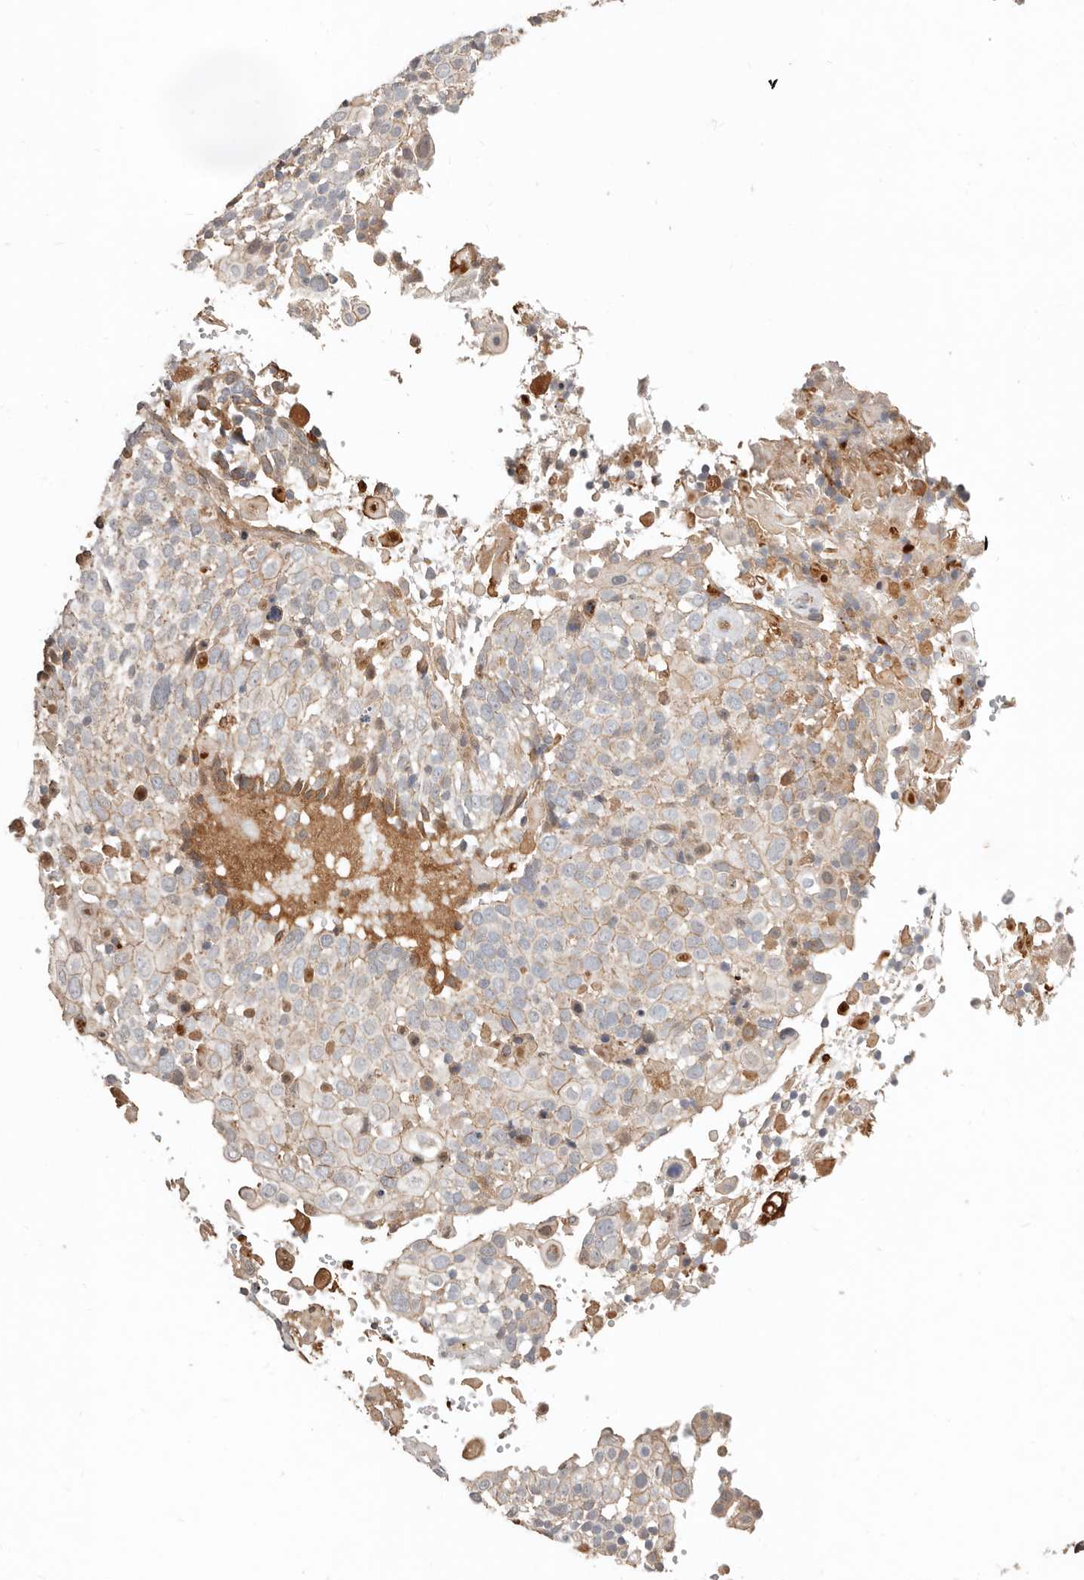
{"staining": {"intensity": "weak", "quantity": "25%-75%", "location": "cytoplasmic/membranous"}, "tissue": "cervical cancer", "cell_type": "Tumor cells", "image_type": "cancer", "snomed": [{"axis": "morphology", "description": "Squamous cell carcinoma, NOS"}, {"axis": "topography", "description": "Cervix"}], "caption": "Squamous cell carcinoma (cervical) stained for a protein shows weak cytoplasmic/membranous positivity in tumor cells.", "gene": "MTFR2", "patient": {"sex": "female", "age": 74}}